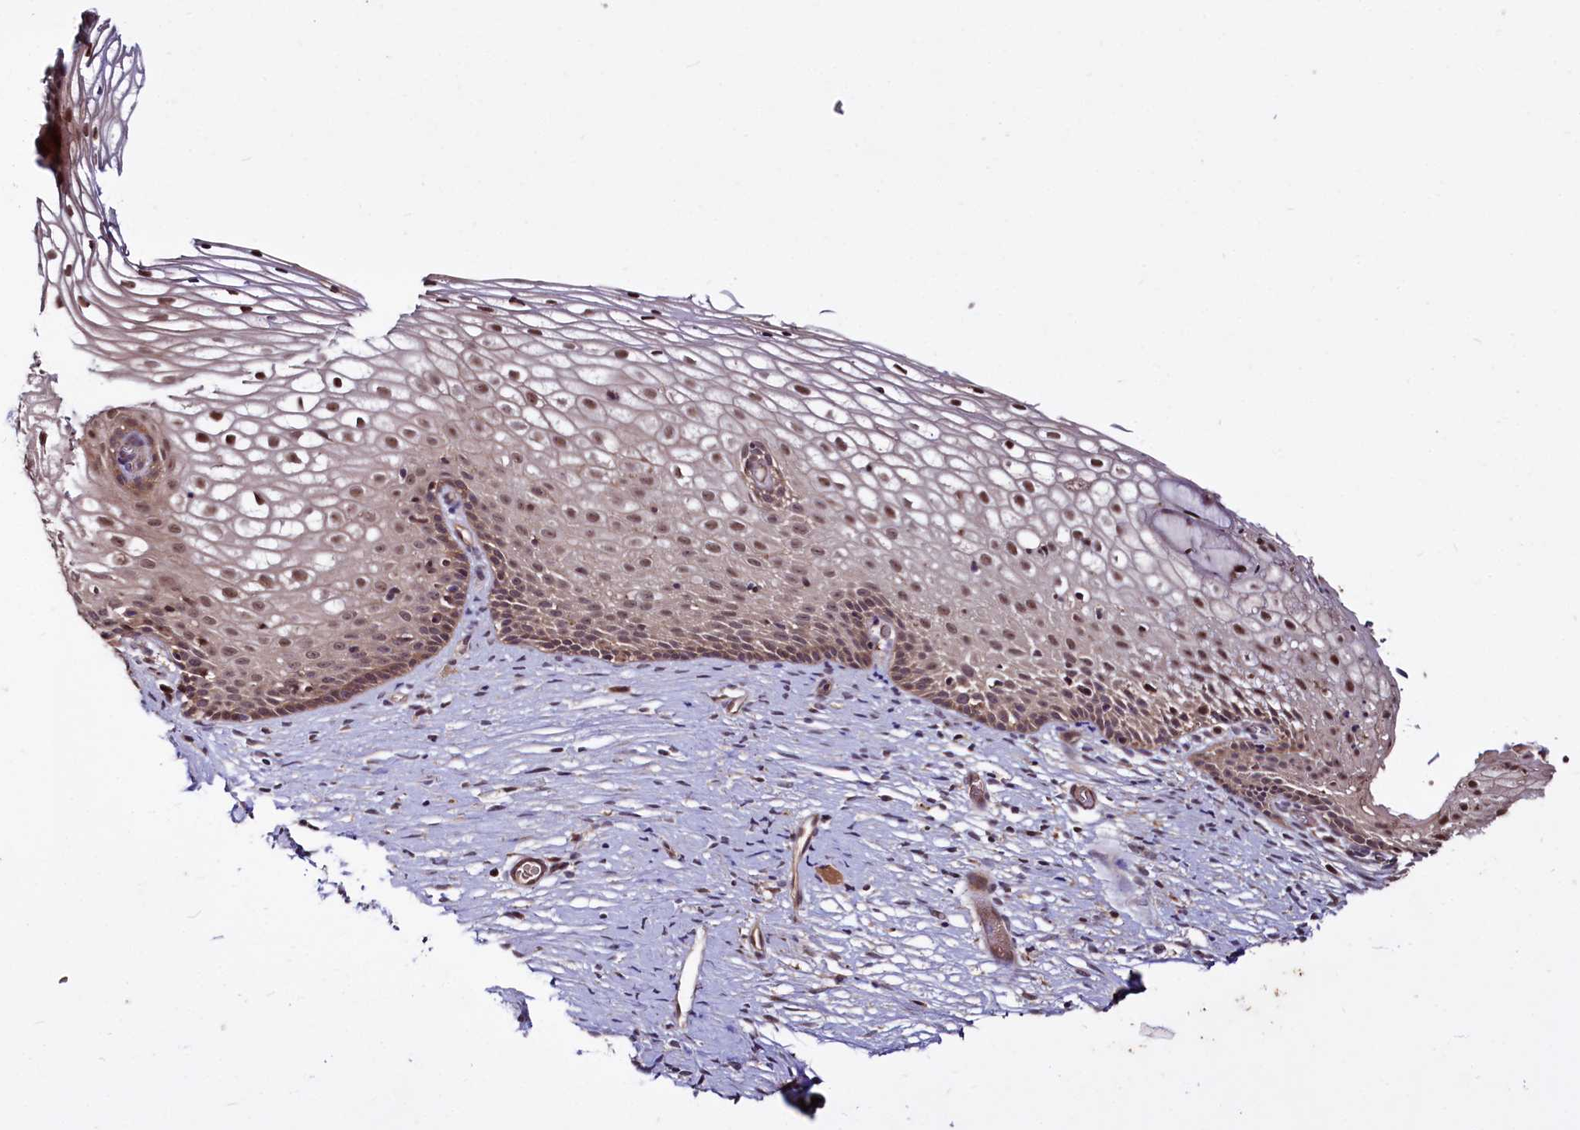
{"staining": {"intensity": "strong", "quantity": "25%-75%", "location": "cytoplasmic/membranous,nuclear"}, "tissue": "cervix", "cell_type": "Glandular cells", "image_type": "normal", "snomed": [{"axis": "morphology", "description": "Normal tissue, NOS"}, {"axis": "topography", "description": "Cervix"}], "caption": "Unremarkable cervix reveals strong cytoplasmic/membranous,nuclear staining in about 25%-75% of glandular cells The staining is performed using DAB (3,3'-diaminobenzidine) brown chromogen to label protein expression. The nuclei are counter-stained blue using hematoxylin..", "gene": "UBE3A", "patient": {"sex": "female", "age": 33}}